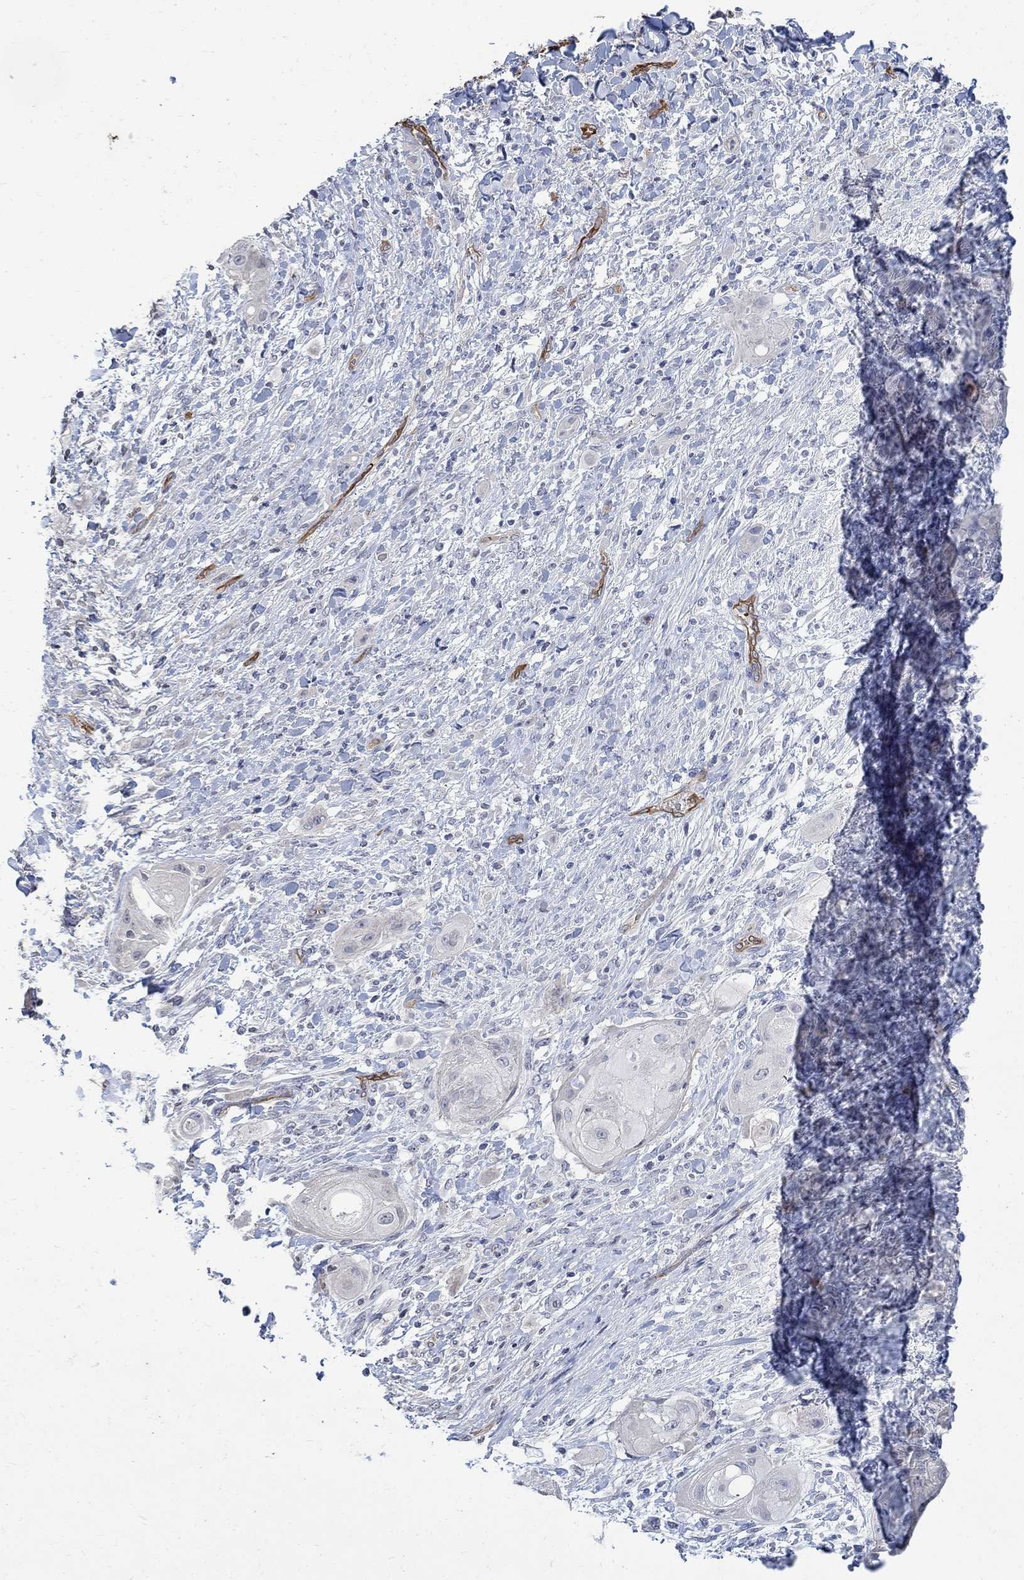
{"staining": {"intensity": "negative", "quantity": "none", "location": "none"}, "tissue": "skin cancer", "cell_type": "Tumor cells", "image_type": "cancer", "snomed": [{"axis": "morphology", "description": "Squamous cell carcinoma, NOS"}, {"axis": "topography", "description": "Skin"}], "caption": "DAB immunohistochemical staining of squamous cell carcinoma (skin) reveals no significant staining in tumor cells. (DAB (3,3'-diaminobenzidine) IHC, high magnification).", "gene": "TGM2", "patient": {"sex": "male", "age": 62}}